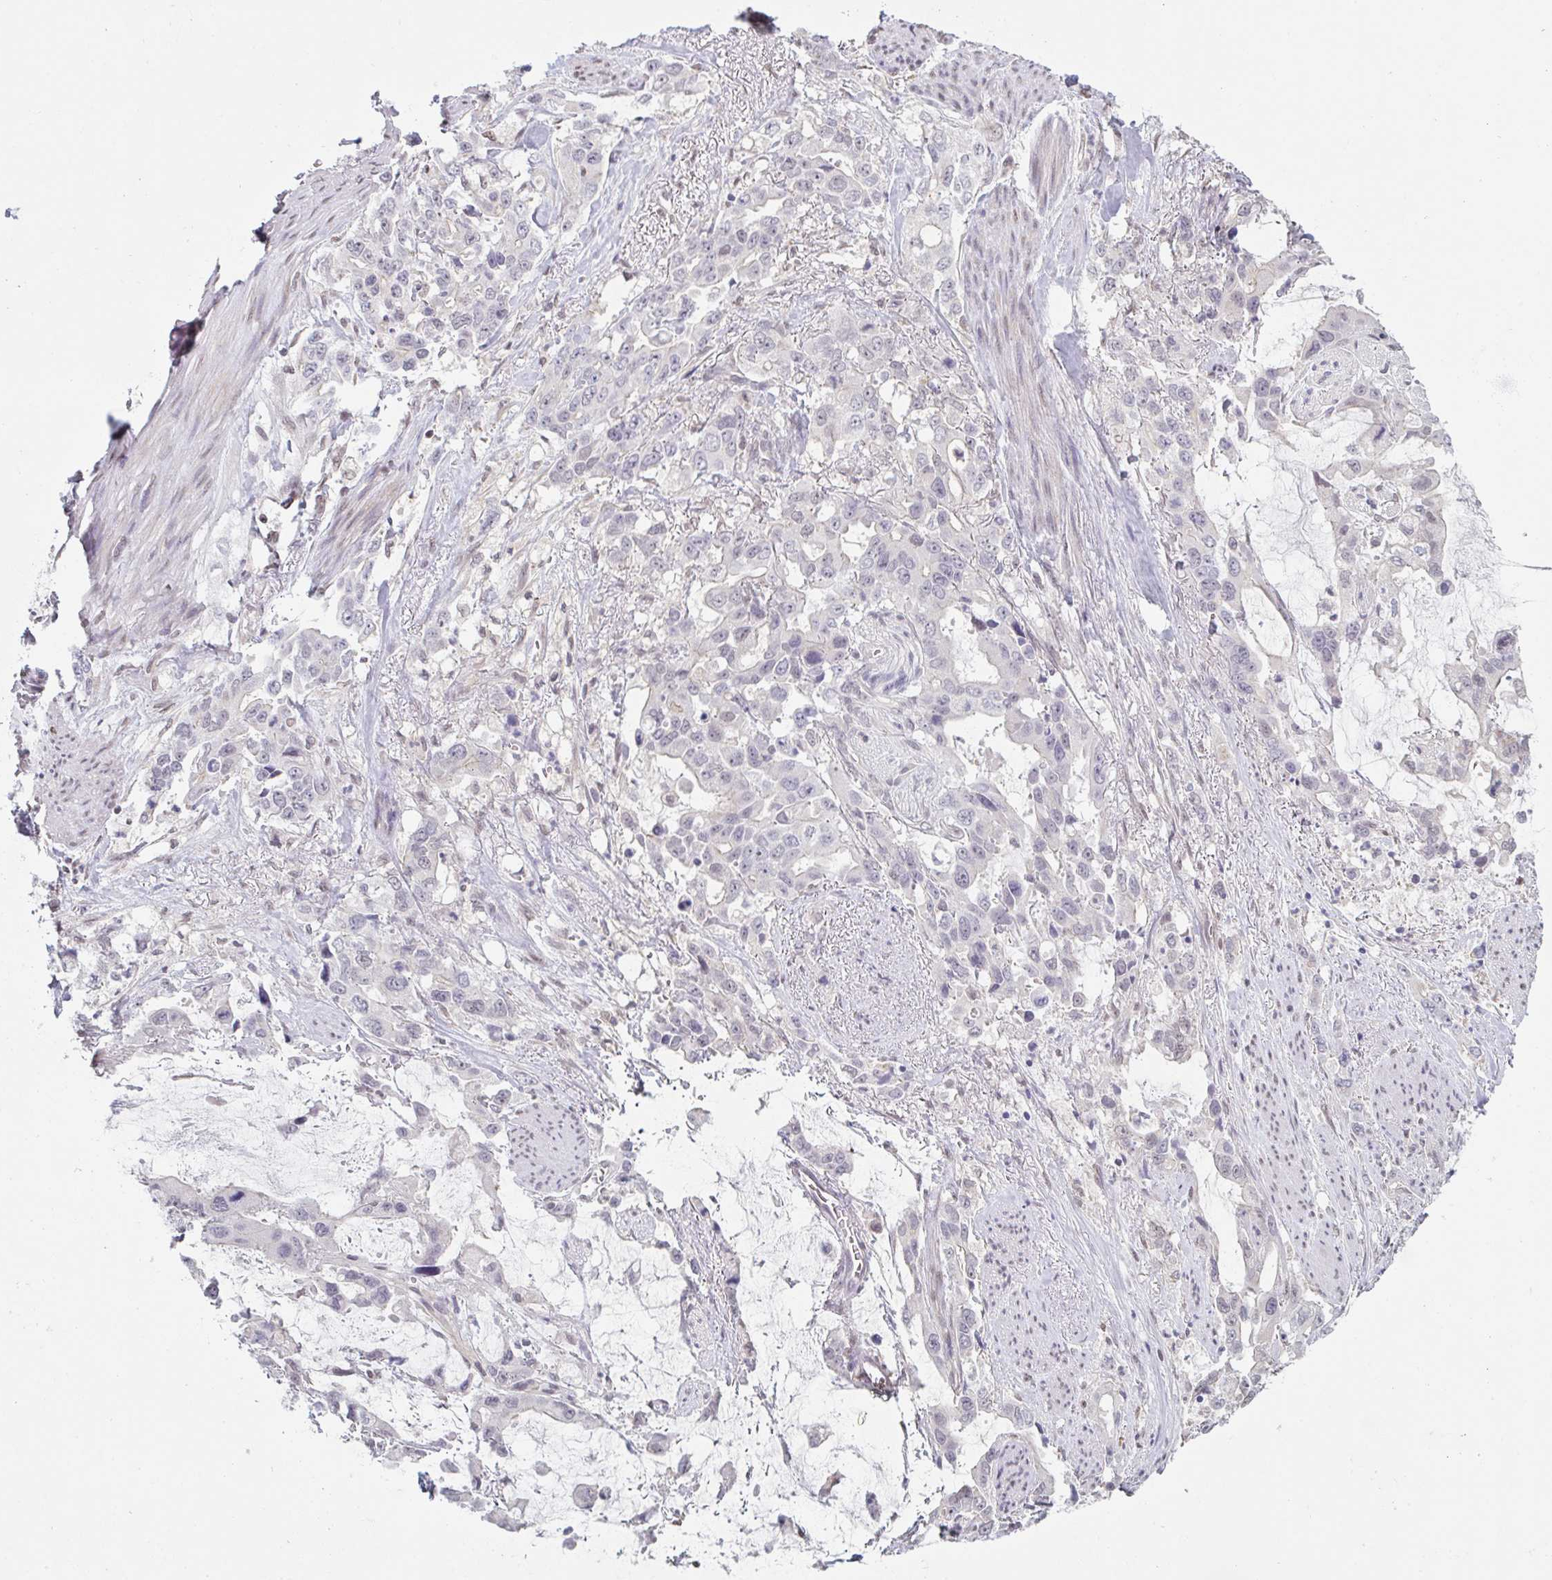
{"staining": {"intensity": "negative", "quantity": "none", "location": "none"}, "tissue": "stomach cancer", "cell_type": "Tumor cells", "image_type": "cancer", "snomed": [{"axis": "morphology", "description": "Adenocarcinoma, NOS"}, {"axis": "topography", "description": "Stomach, upper"}], "caption": "Immunohistochemistry (IHC) photomicrograph of stomach cancer stained for a protein (brown), which demonstrates no staining in tumor cells. (DAB immunohistochemistry (IHC) visualized using brightfield microscopy, high magnification).", "gene": "ZNF214", "patient": {"sex": "male", "age": 85}}